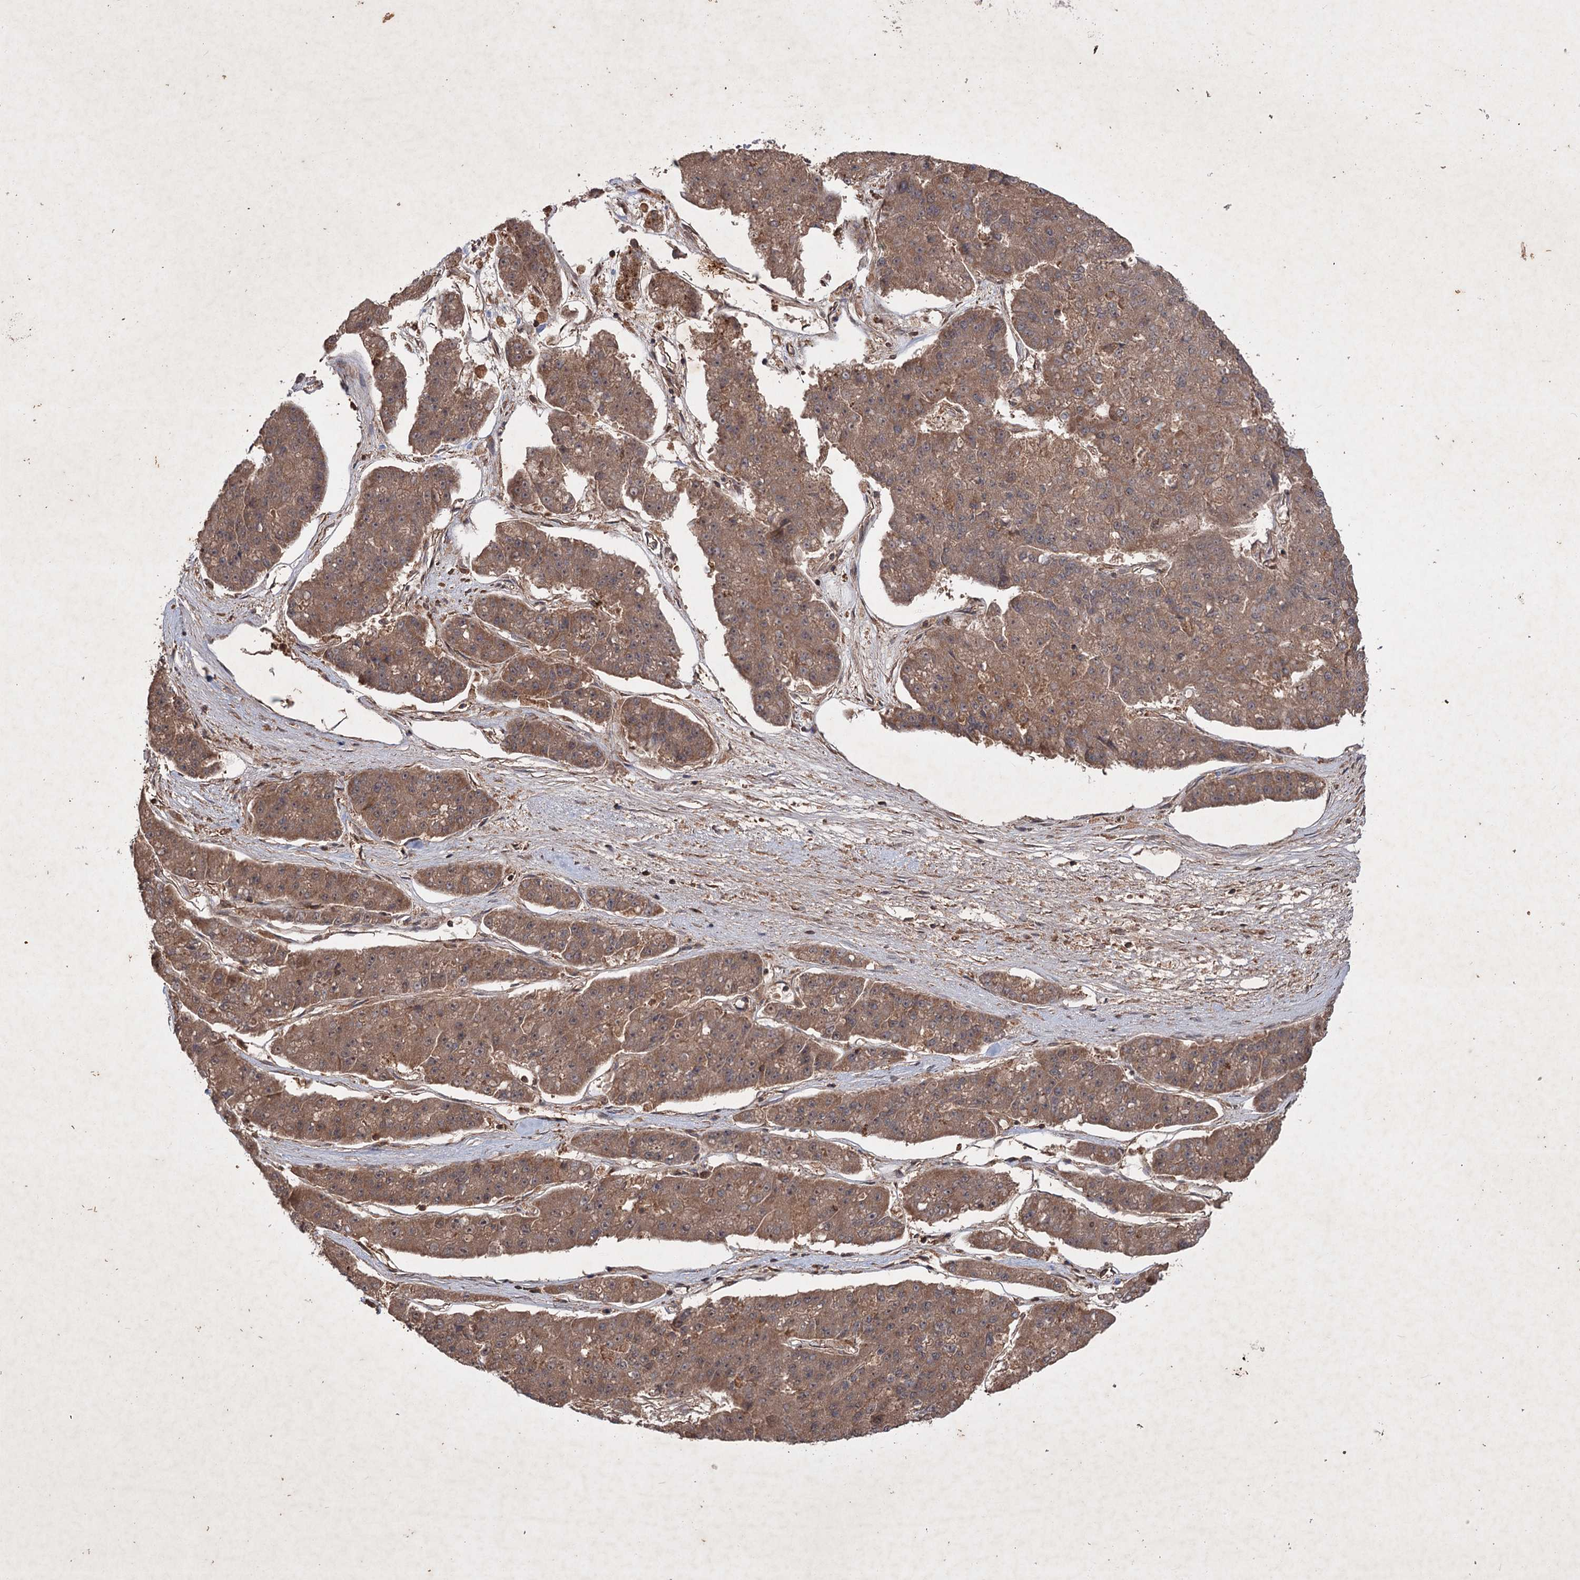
{"staining": {"intensity": "moderate", "quantity": ">75%", "location": "cytoplasmic/membranous"}, "tissue": "pancreatic cancer", "cell_type": "Tumor cells", "image_type": "cancer", "snomed": [{"axis": "morphology", "description": "Adenocarcinoma, NOS"}, {"axis": "topography", "description": "Pancreas"}], "caption": "A brown stain labels moderate cytoplasmic/membranous staining of a protein in human pancreatic cancer tumor cells.", "gene": "ADK", "patient": {"sex": "male", "age": 50}}